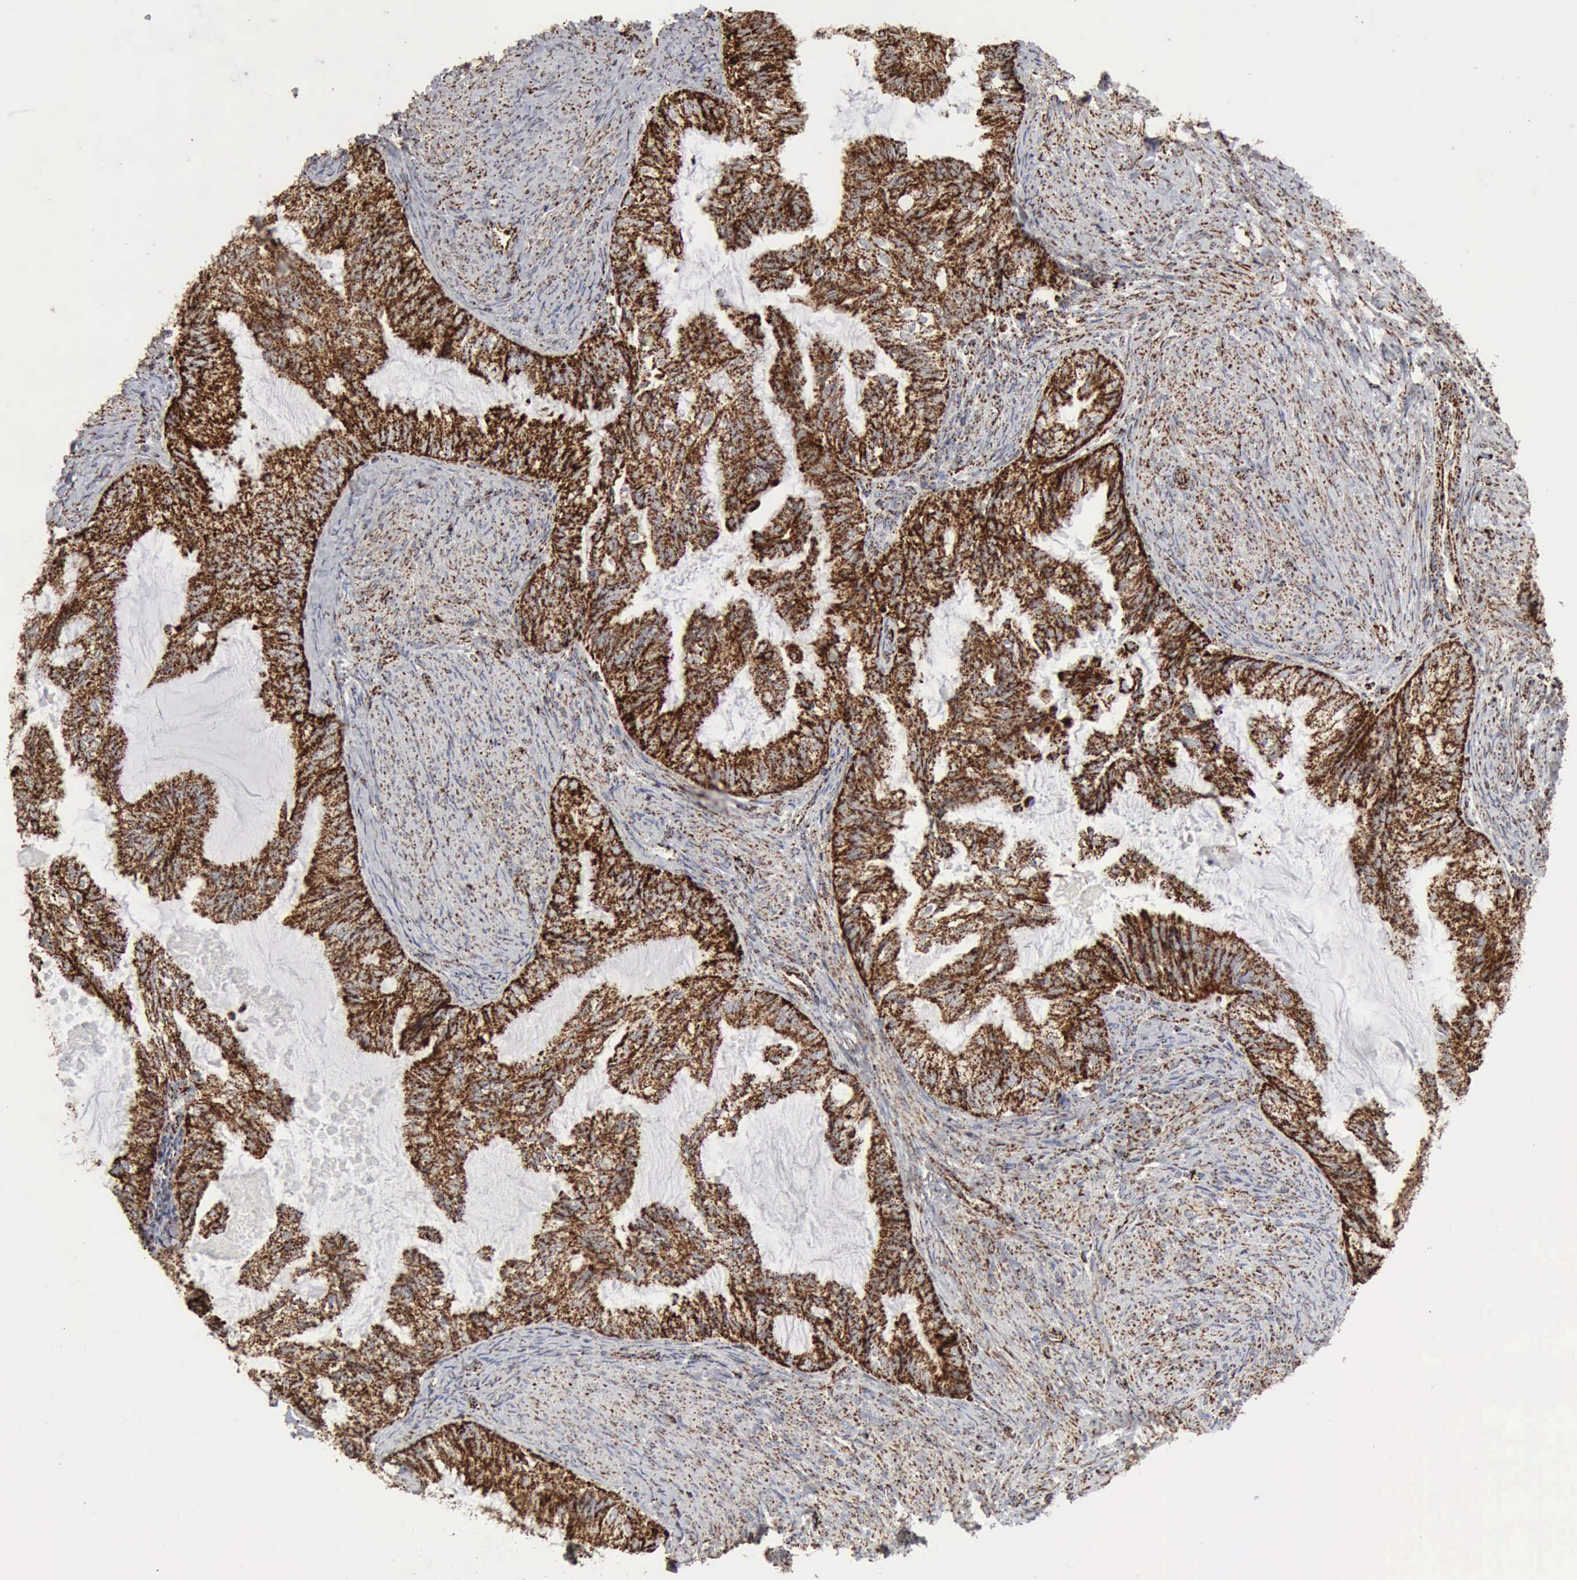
{"staining": {"intensity": "strong", "quantity": ">75%", "location": "cytoplasmic/membranous"}, "tissue": "endometrial cancer", "cell_type": "Tumor cells", "image_type": "cancer", "snomed": [{"axis": "morphology", "description": "Adenocarcinoma, NOS"}, {"axis": "topography", "description": "Endometrium"}], "caption": "About >75% of tumor cells in endometrial cancer (adenocarcinoma) display strong cytoplasmic/membranous protein expression as visualized by brown immunohistochemical staining.", "gene": "ACO2", "patient": {"sex": "female", "age": 86}}